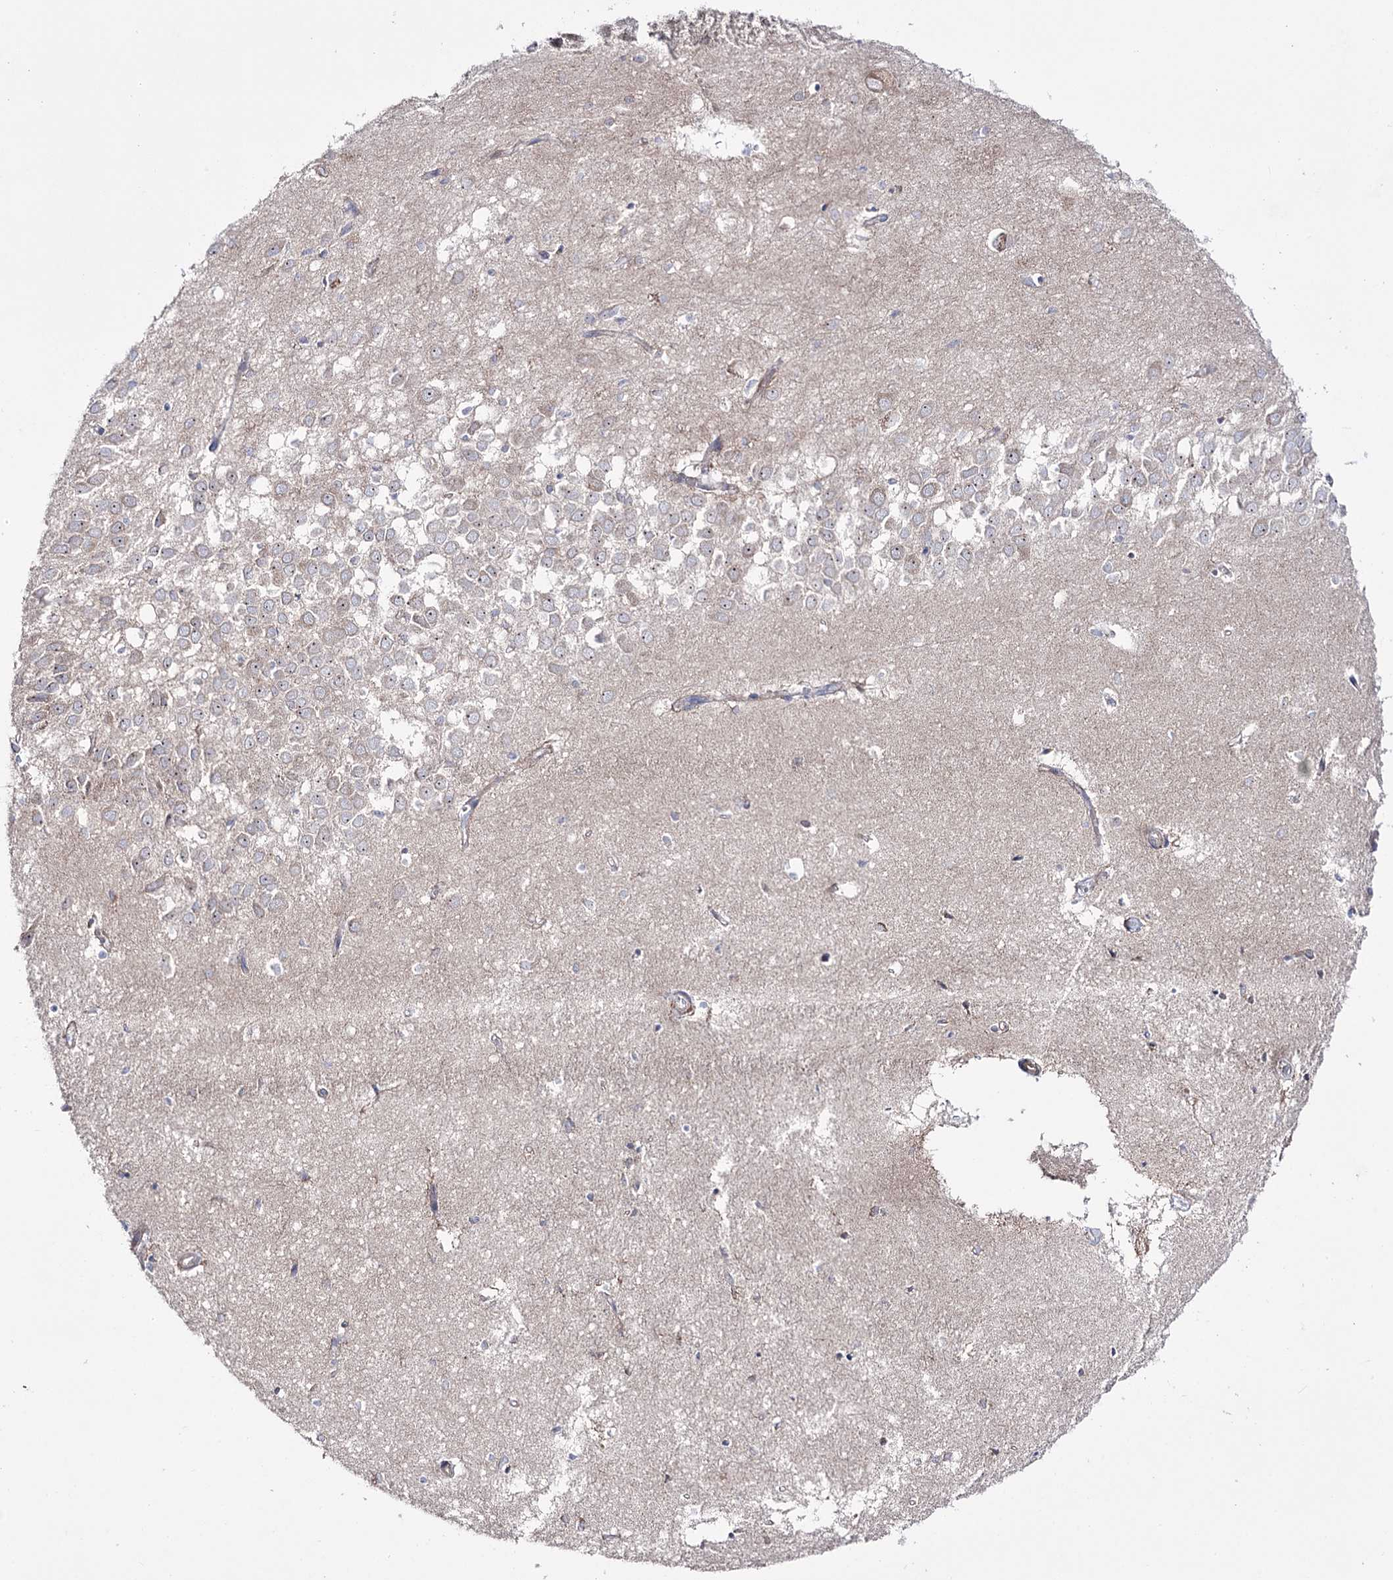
{"staining": {"intensity": "negative", "quantity": "none", "location": "none"}, "tissue": "hippocampus", "cell_type": "Glial cells", "image_type": "normal", "snomed": [{"axis": "morphology", "description": "Normal tissue, NOS"}, {"axis": "topography", "description": "Hippocampus"}], "caption": "This micrograph is of benign hippocampus stained with immunohistochemistry (IHC) to label a protein in brown with the nuclei are counter-stained blue. There is no positivity in glial cells.", "gene": "METTL5", "patient": {"sex": "female", "age": 64}}